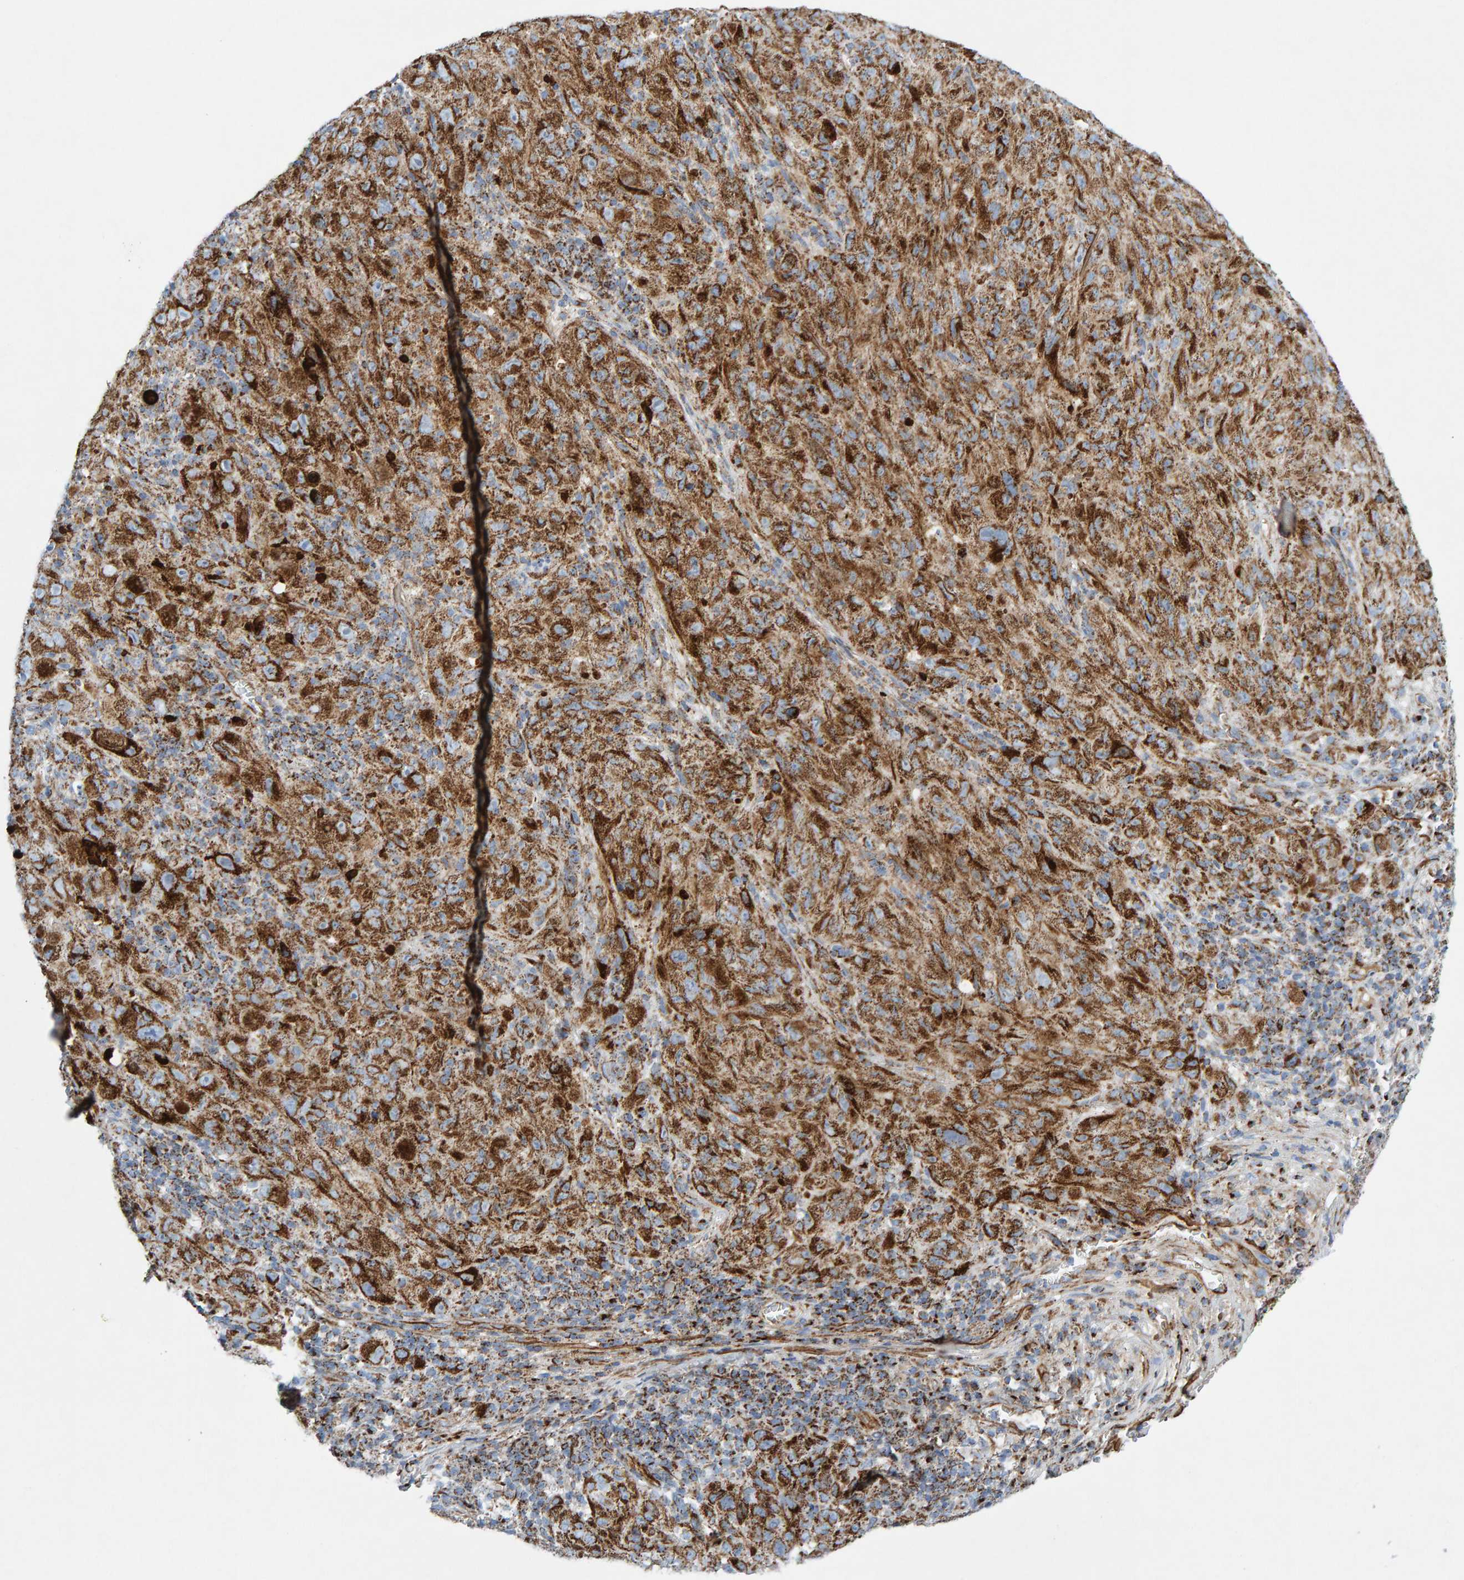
{"staining": {"intensity": "strong", "quantity": ">75%", "location": "cytoplasmic/membranous"}, "tissue": "melanoma", "cell_type": "Tumor cells", "image_type": "cancer", "snomed": [{"axis": "morphology", "description": "Malignant melanoma, NOS"}, {"axis": "topography", "description": "Skin of head"}], "caption": "Protein analysis of malignant melanoma tissue displays strong cytoplasmic/membranous positivity in approximately >75% of tumor cells. (IHC, brightfield microscopy, high magnification).", "gene": "GGTA1", "patient": {"sex": "male", "age": 96}}